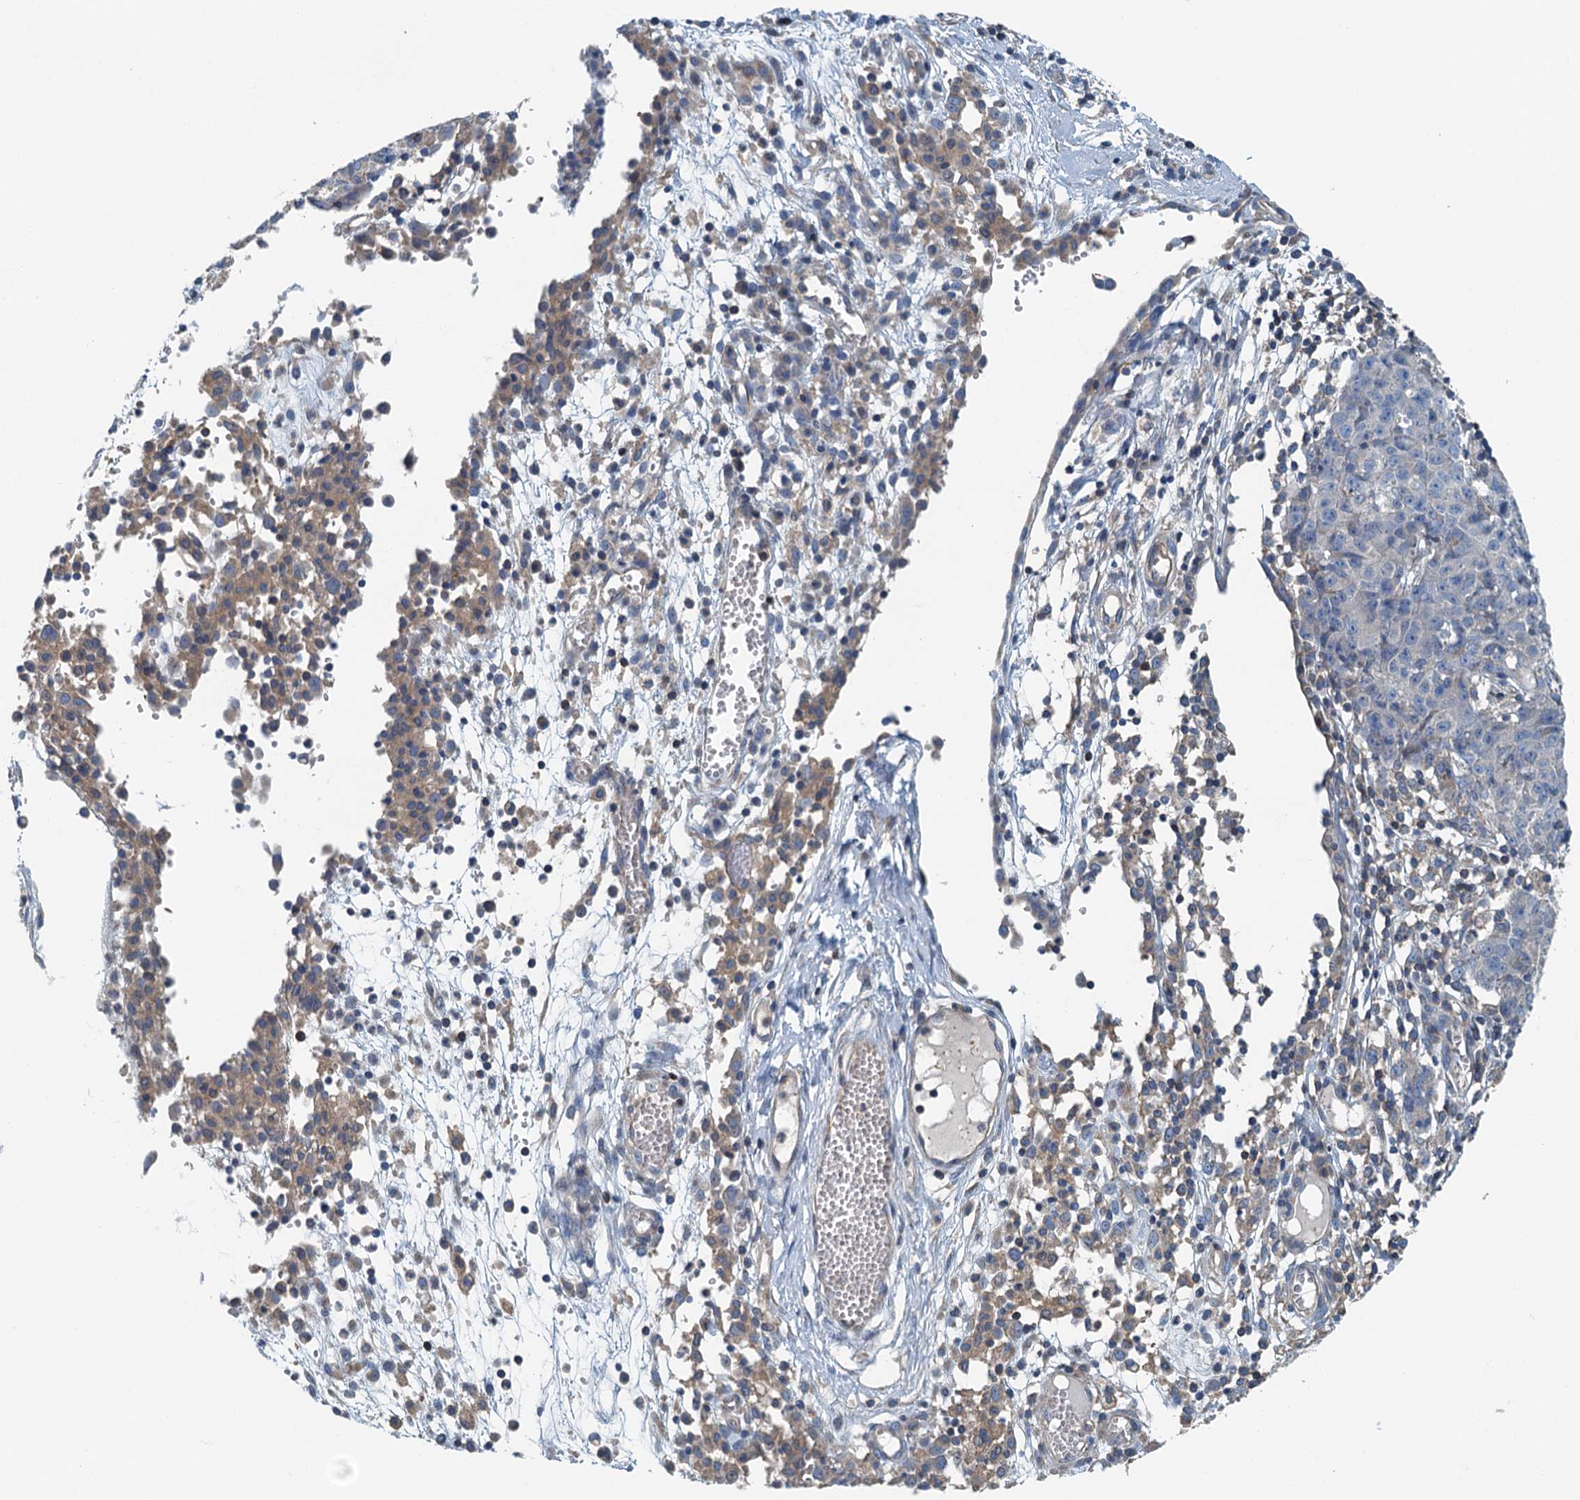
{"staining": {"intensity": "negative", "quantity": "none", "location": "none"}, "tissue": "ovarian cancer", "cell_type": "Tumor cells", "image_type": "cancer", "snomed": [{"axis": "morphology", "description": "Carcinoma, endometroid"}, {"axis": "topography", "description": "Ovary"}], "caption": "The photomicrograph displays no staining of tumor cells in ovarian endometroid carcinoma.", "gene": "PPP1R14D", "patient": {"sex": "female", "age": 42}}